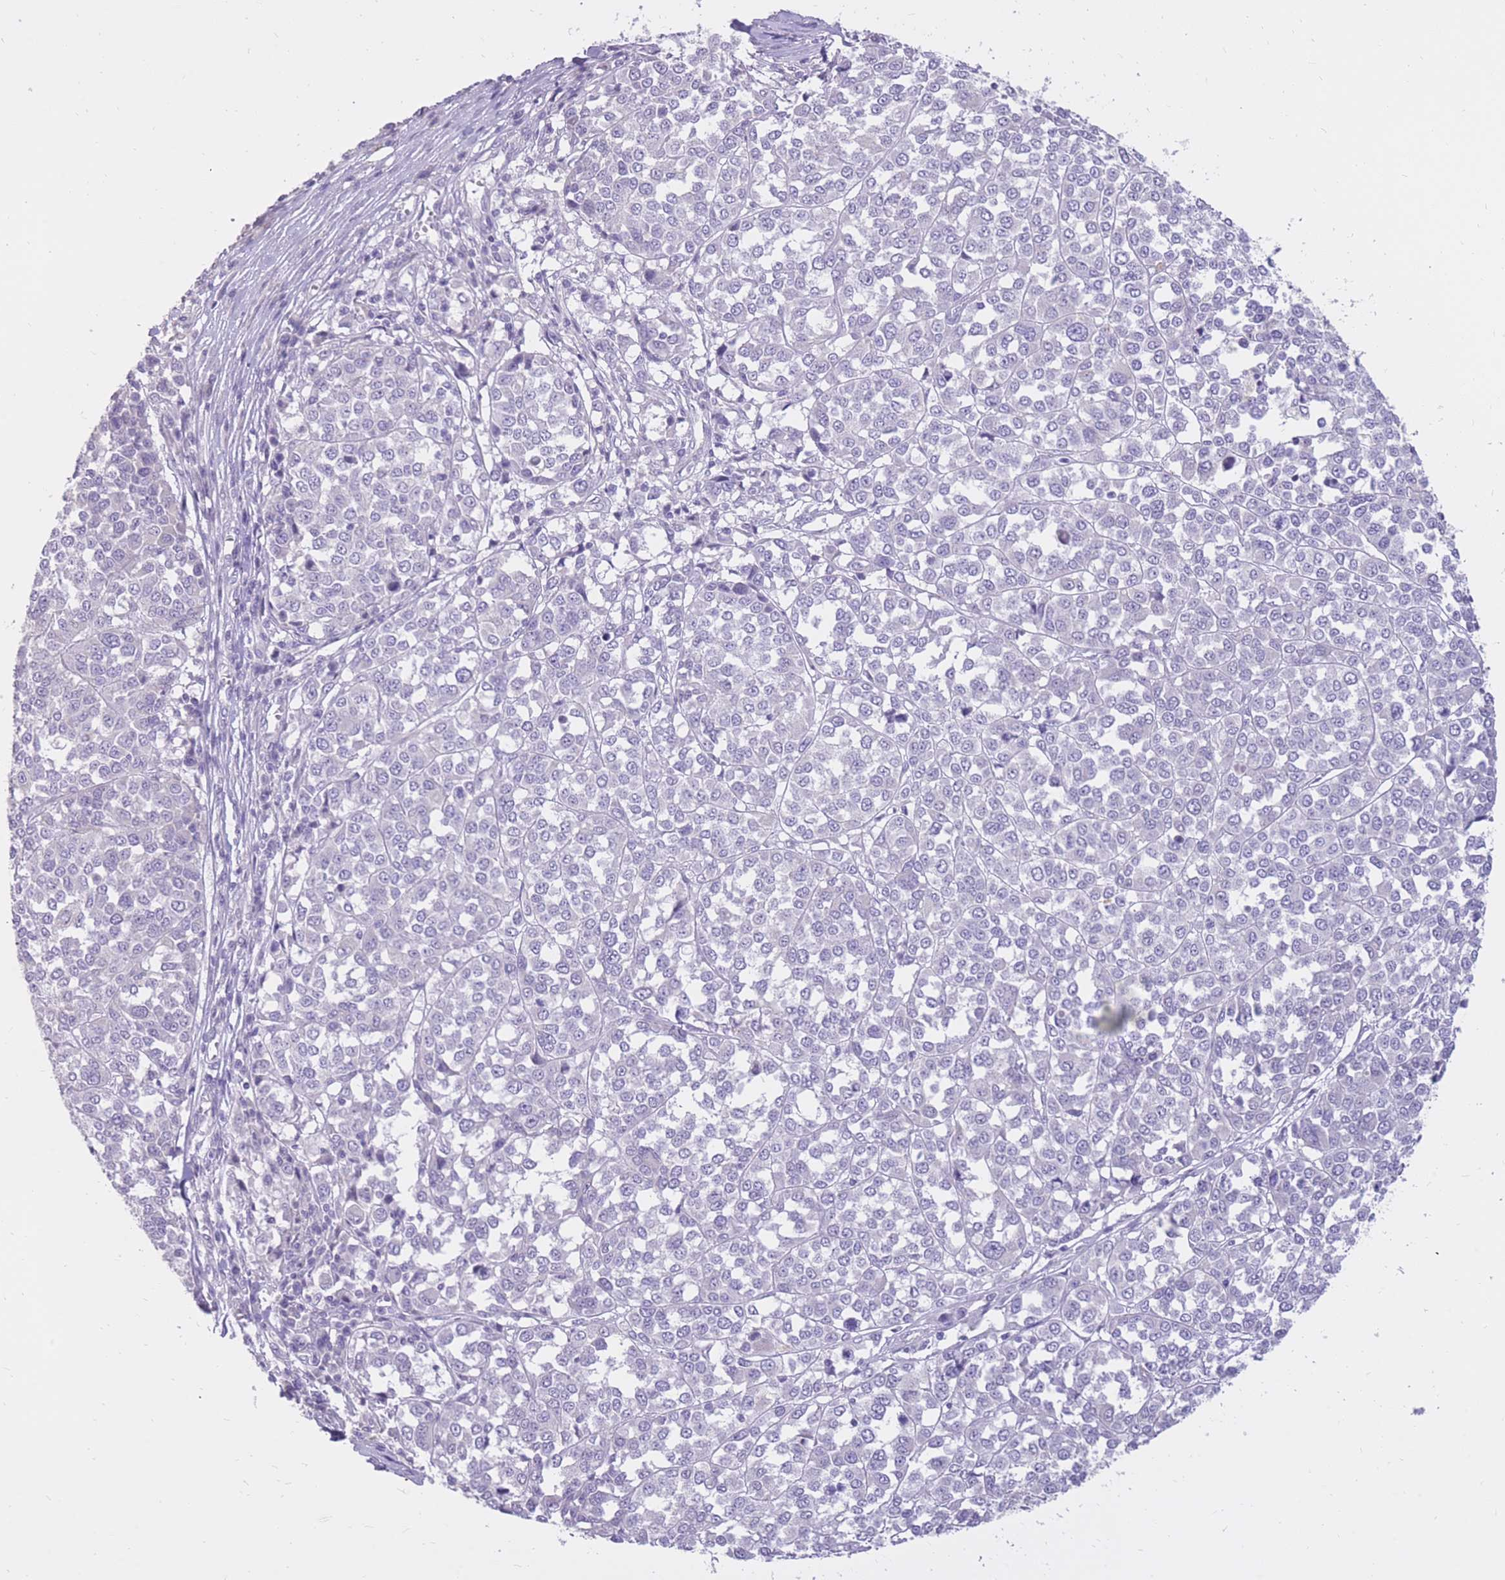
{"staining": {"intensity": "negative", "quantity": "none", "location": "none"}, "tissue": "melanoma", "cell_type": "Tumor cells", "image_type": "cancer", "snomed": [{"axis": "morphology", "description": "Malignant melanoma, Metastatic site"}, {"axis": "topography", "description": "Lymph node"}], "caption": "Malignant melanoma (metastatic site) was stained to show a protein in brown. There is no significant expression in tumor cells.", "gene": "RNF170", "patient": {"sex": "male", "age": 44}}